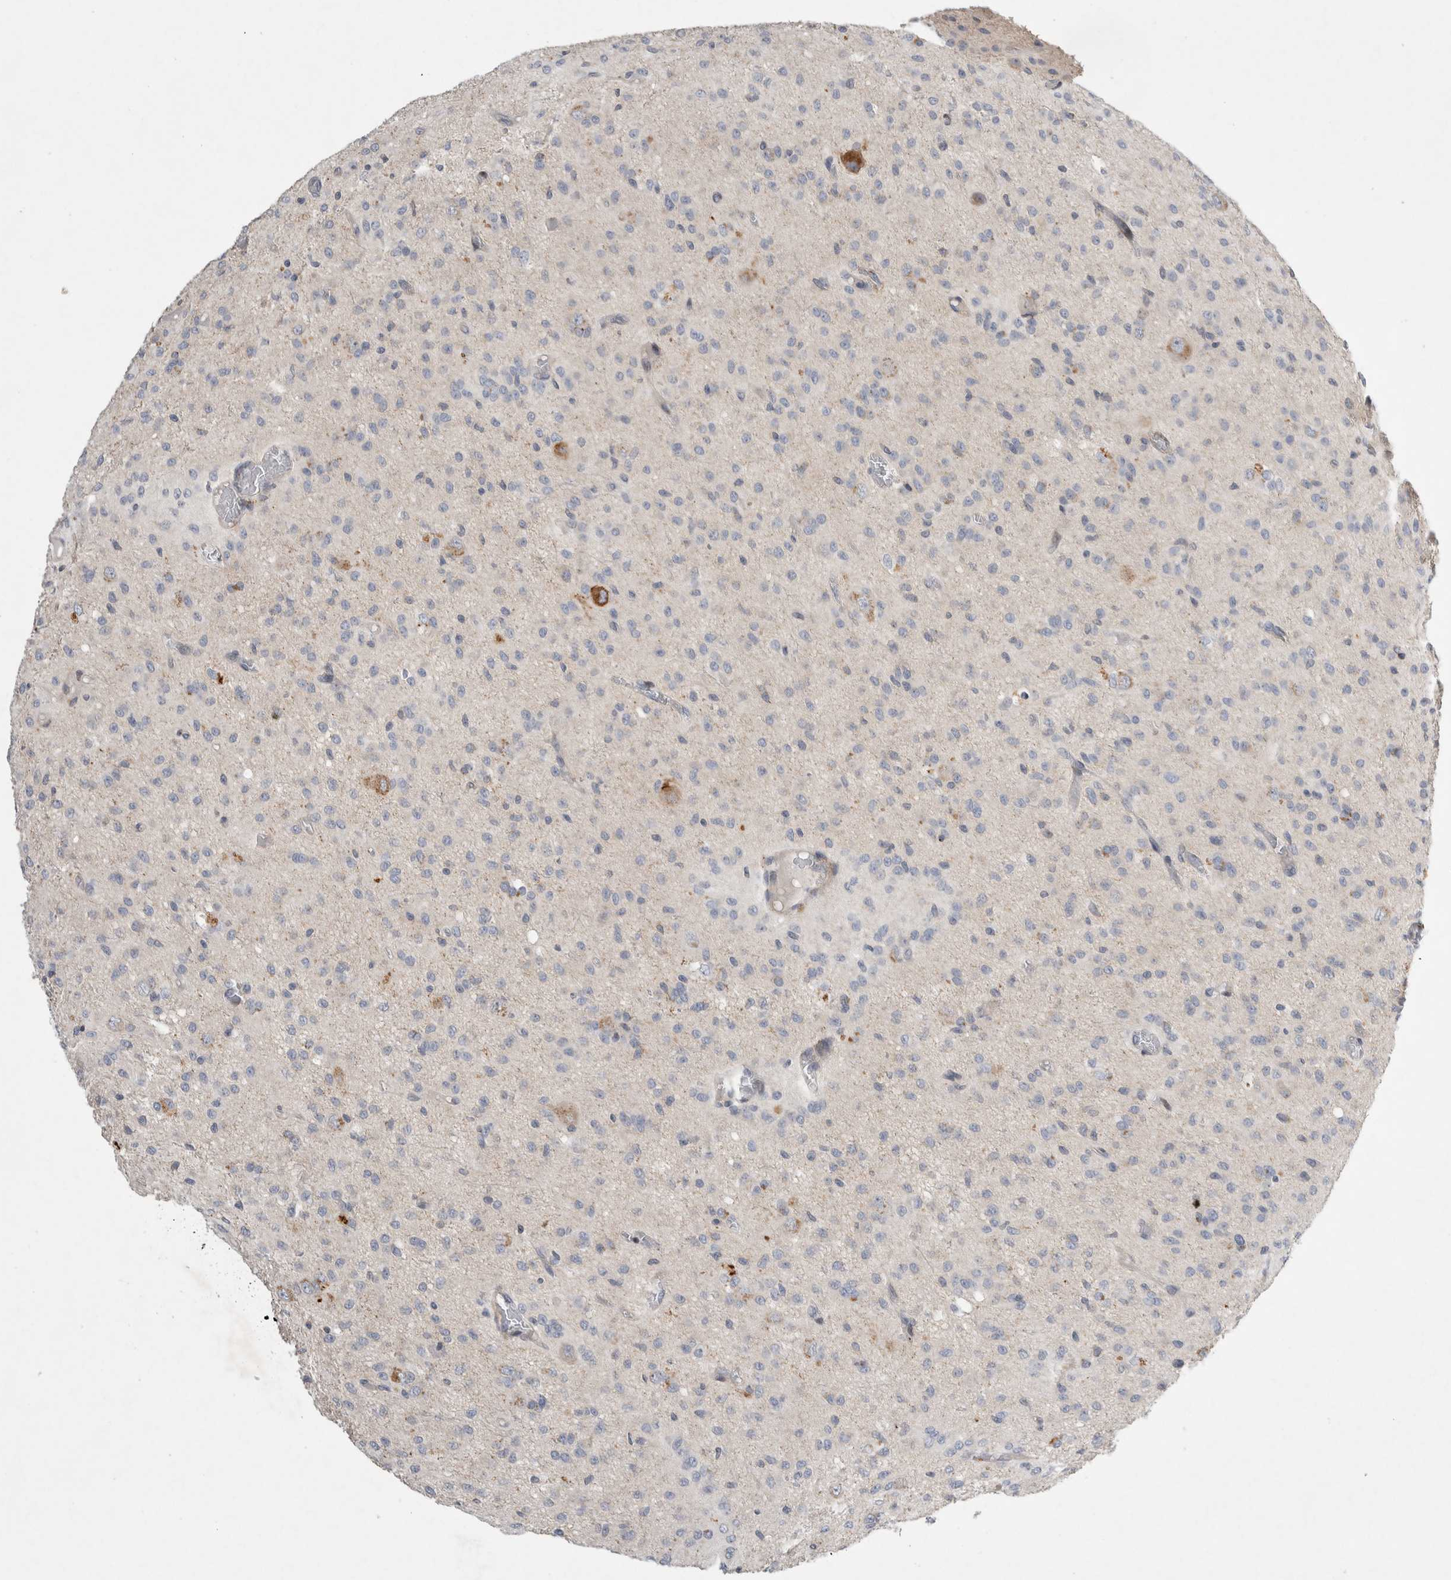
{"staining": {"intensity": "negative", "quantity": "none", "location": "none"}, "tissue": "glioma", "cell_type": "Tumor cells", "image_type": "cancer", "snomed": [{"axis": "morphology", "description": "Glioma, malignant, High grade"}, {"axis": "topography", "description": "Brain"}], "caption": "Protein analysis of malignant glioma (high-grade) exhibits no significant expression in tumor cells.", "gene": "TRMT9B", "patient": {"sex": "female", "age": 59}}